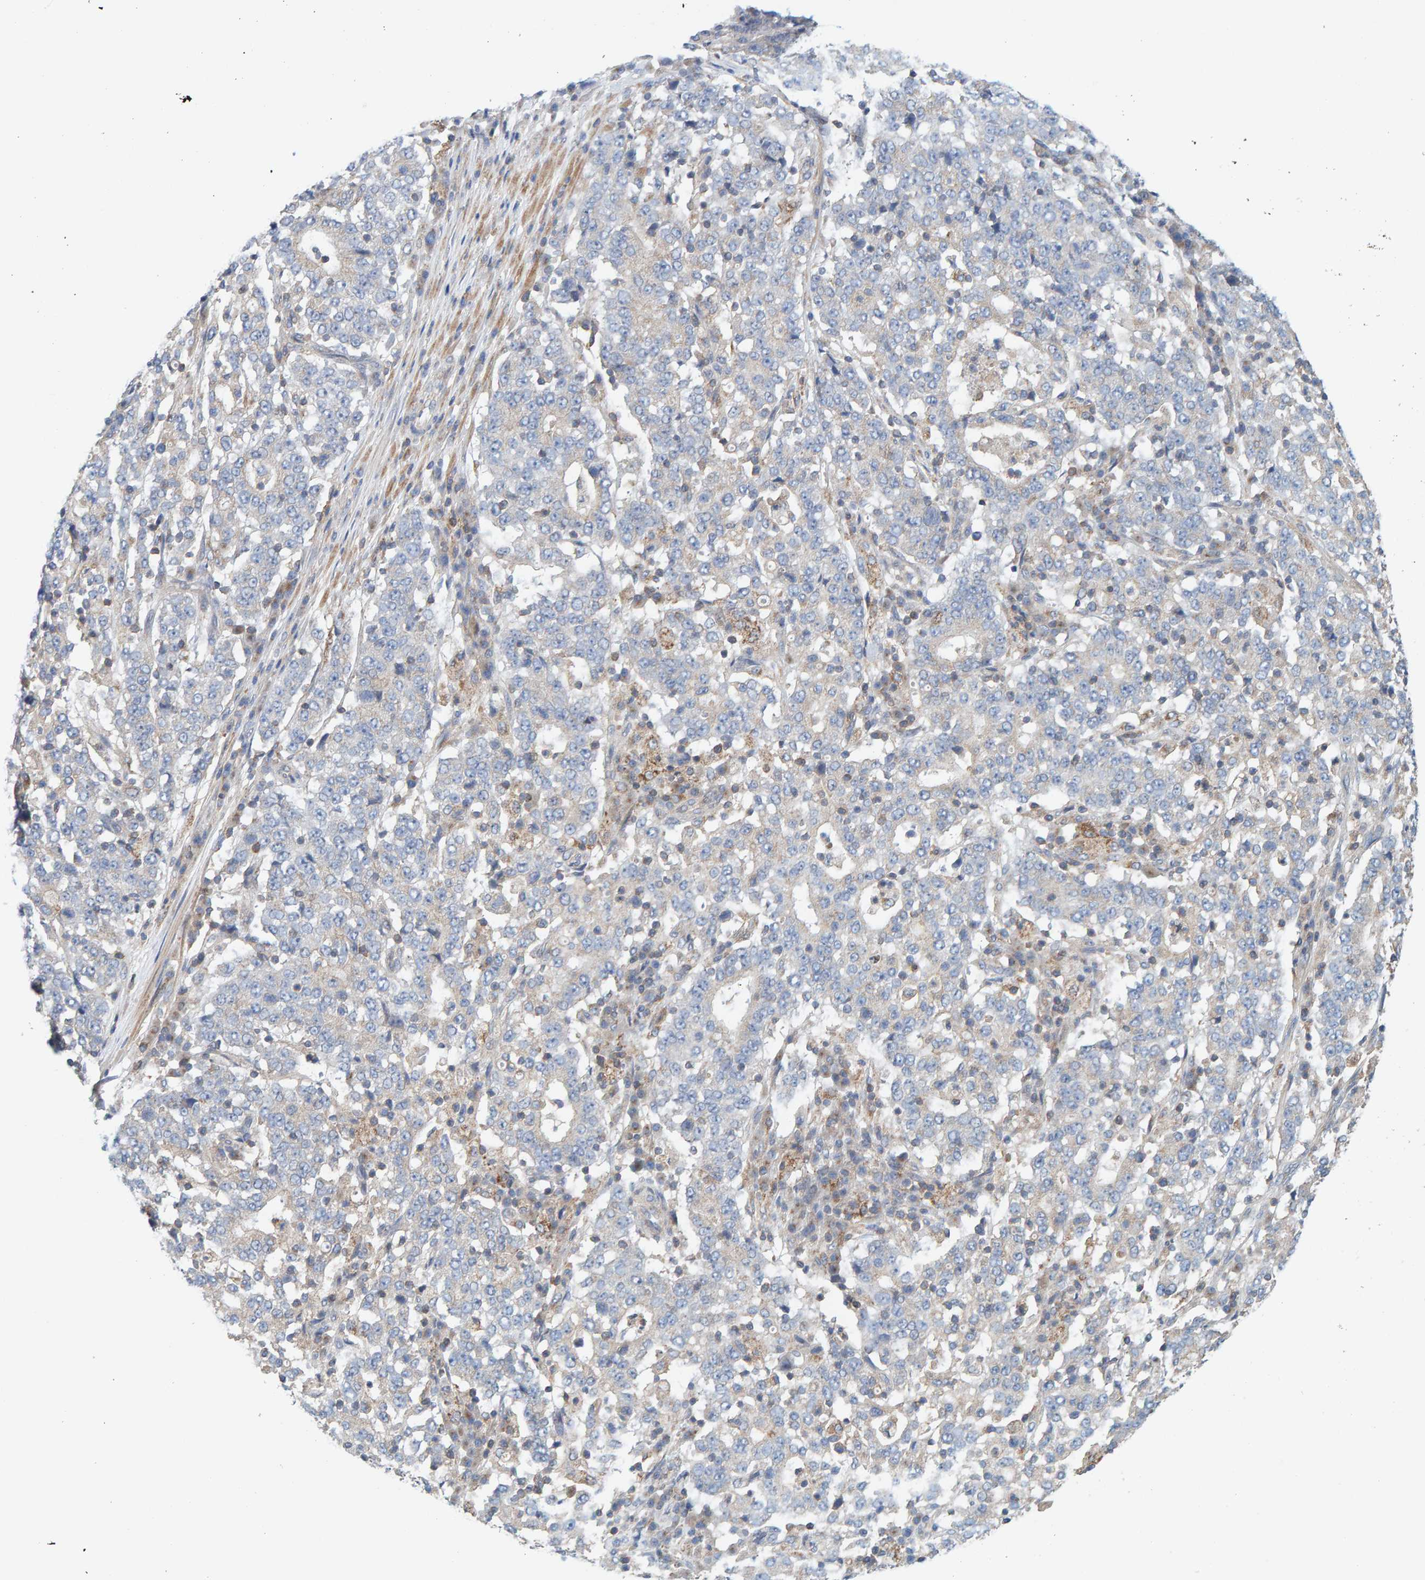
{"staining": {"intensity": "negative", "quantity": "none", "location": "none"}, "tissue": "stomach cancer", "cell_type": "Tumor cells", "image_type": "cancer", "snomed": [{"axis": "morphology", "description": "Adenocarcinoma, NOS"}, {"axis": "topography", "description": "Stomach"}], "caption": "This is a photomicrograph of immunohistochemistry (IHC) staining of stomach cancer, which shows no positivity in tumor cells.", "gene": "UBAP1", "patient": {"sex": "male", "age": 59}}